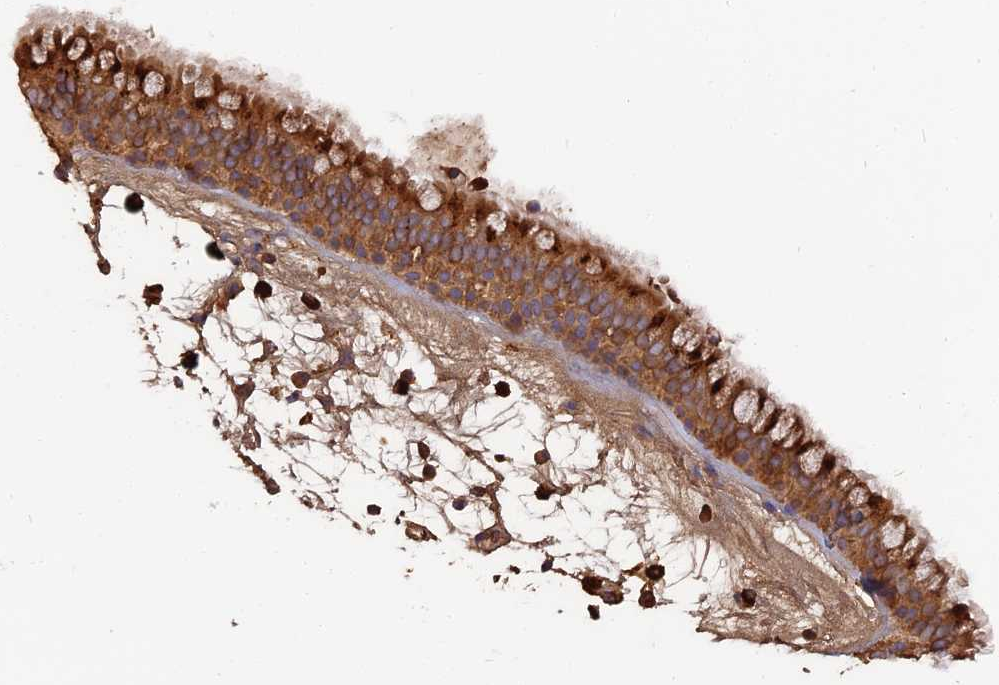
{"staining": {"intensity": "strong", "quantity": ">75%", "location": "cytoplasmic/membranous"}, "tissue": "nasopharynx", "cell_type": "Respiratory epithelial cells", "image_type": "normal", "snomed": [{"axis": "morphology", "description": "Normal tissue, NOS"}, {"axis": "topography", "description": "Nasopharynx"}], "caption": "DAB immunohistochemical staining of benign human nasopharynx displays strong cytoplasmic/membranous protein staining in approximately >75% of respiratory epithelial cells.", "gene": "ERMAP", "patient": {"sex": "male", "age": 82}}